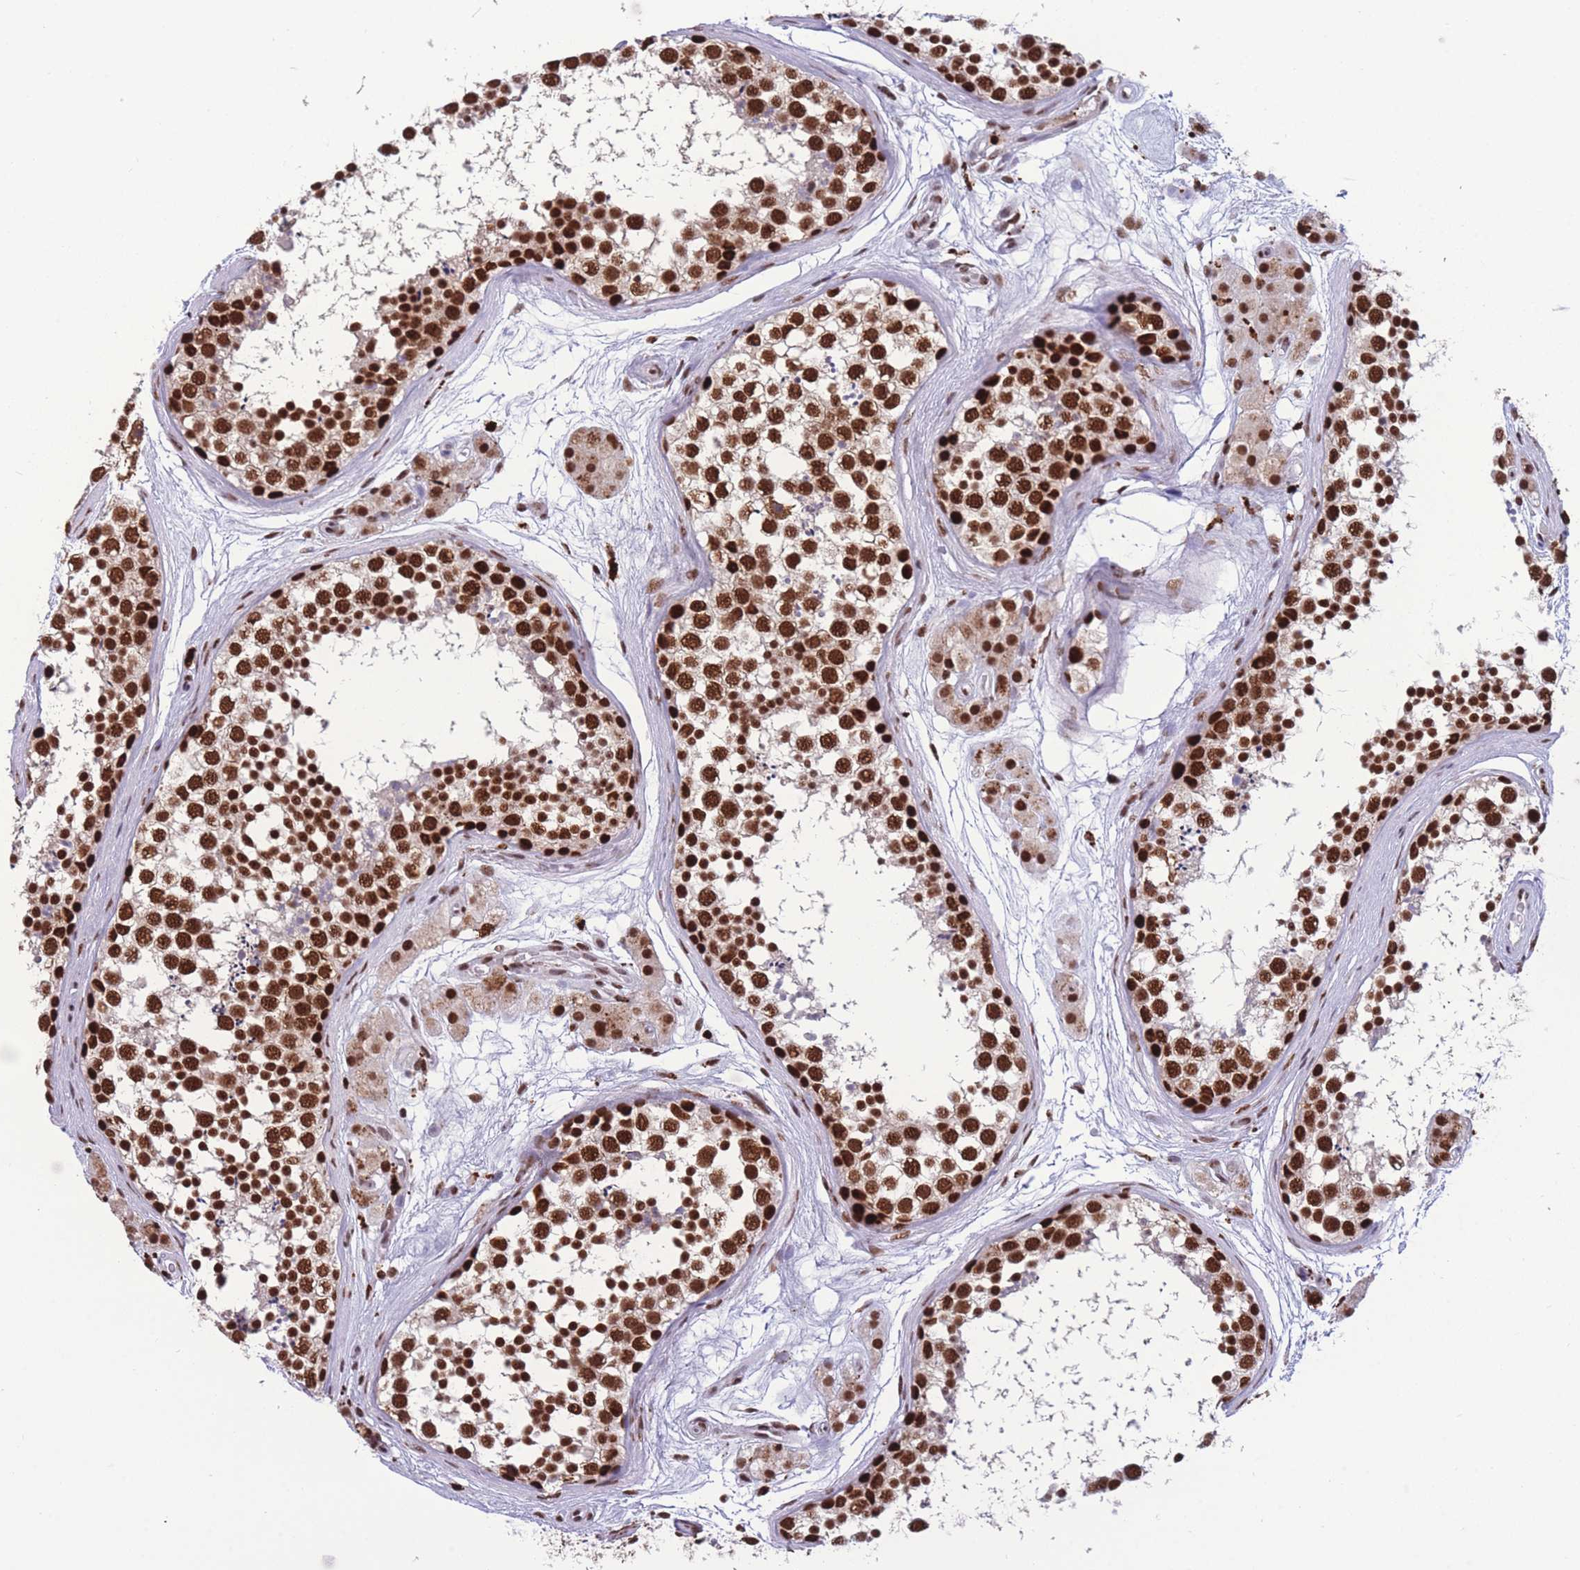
{"staining": {"intensity": "strong", "quantity": ">75%", "location": "nuclear"}, "tissue": "testis", "cell_type": "Cells in seminiferous ducts", "image_type": "normal", "snomed": [{"axis": "morphology", "description": "Normal tissue, NOS"}, {"axis": "topography", "description": "Testis"}], "caption": "Testis stained with a protein marker demonstrates strong staining in cells in seminiferous ducts.", "gene": "PRPF19", "patient": {"sex": "male", "age": 56}}